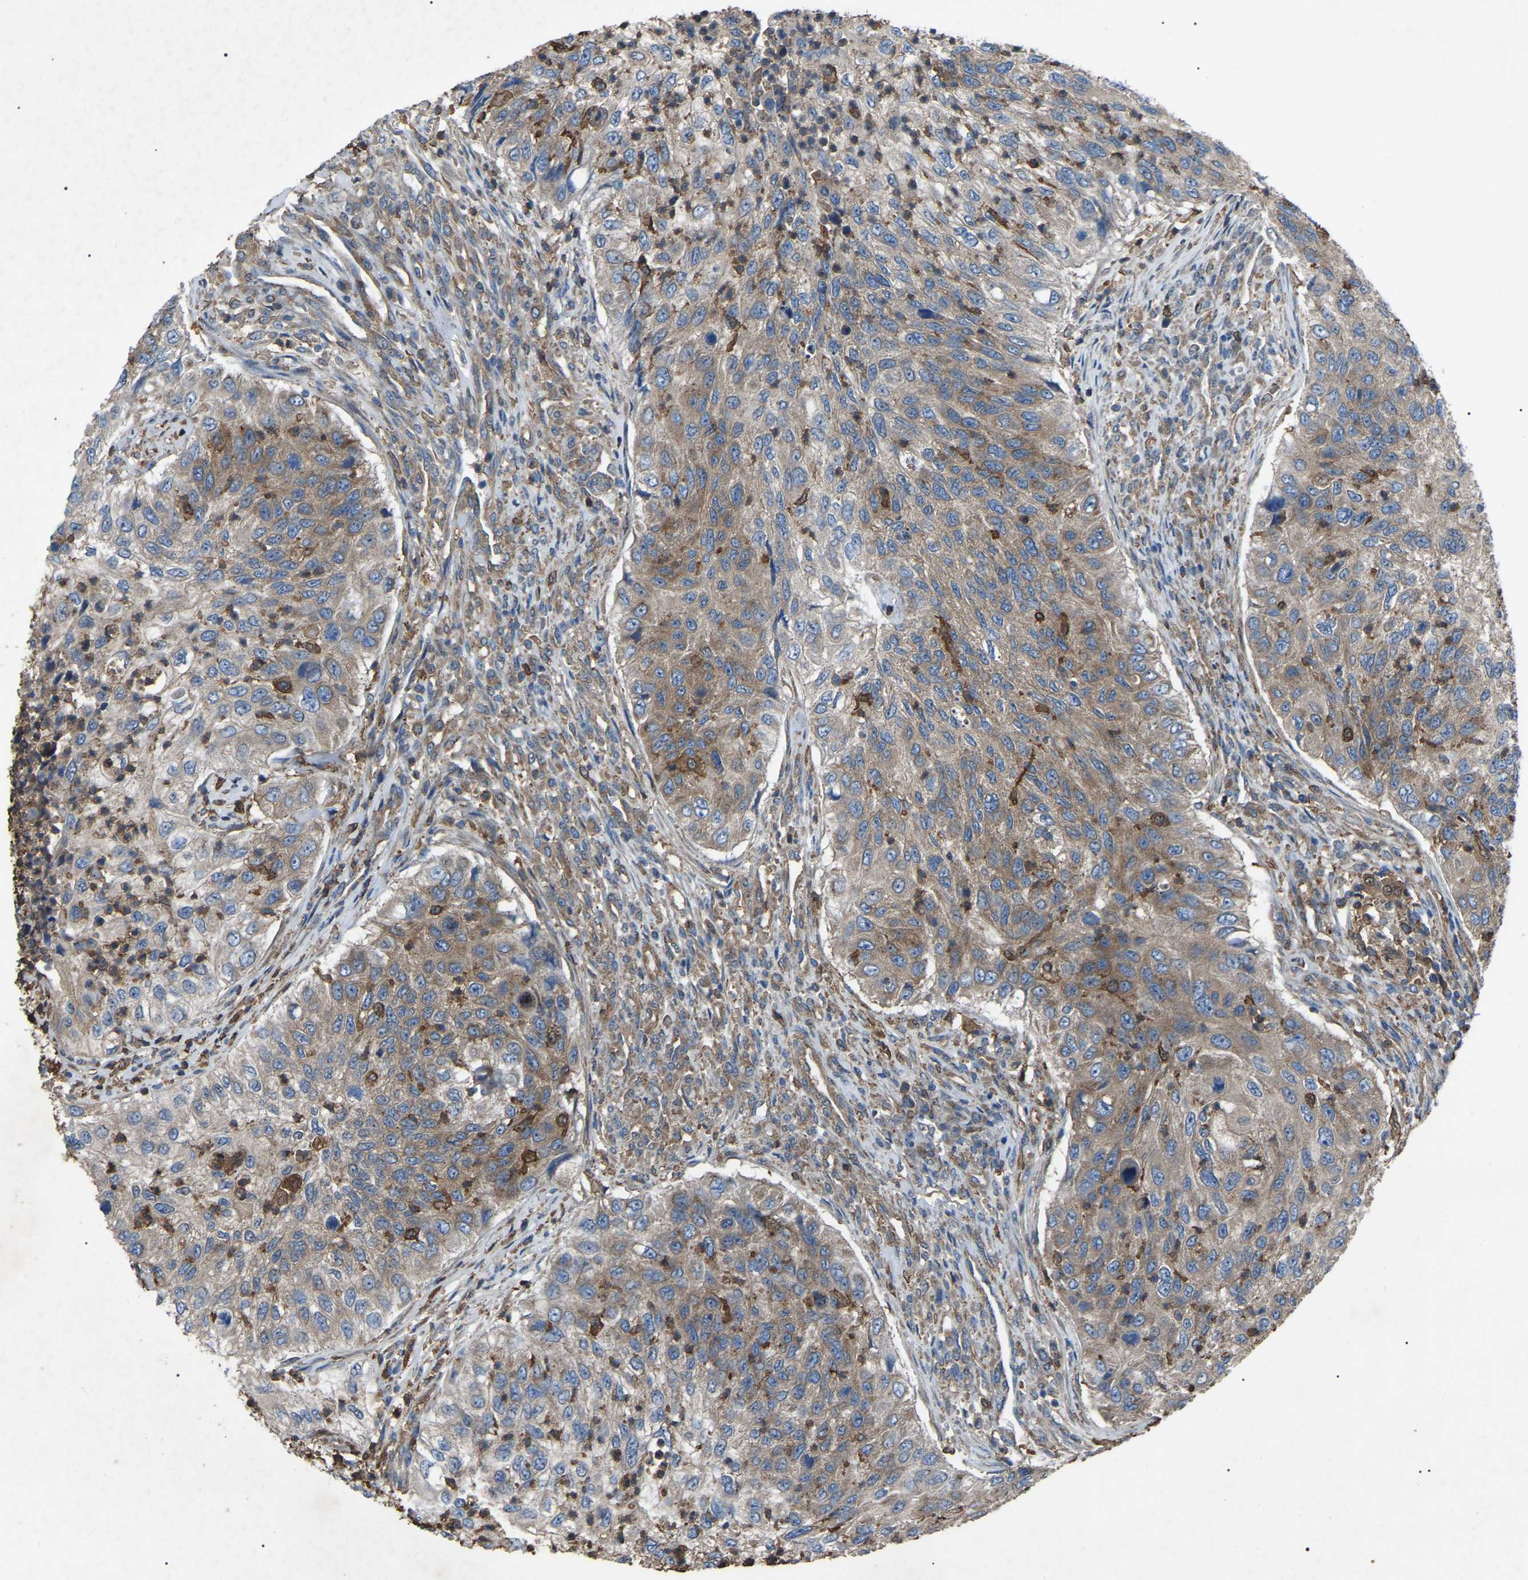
{"staining": {"intensity": "moderate", "quantity": ">75%", "location": "cytoplasmic/membranous"}, "tissue": "urothelial cancer", "cell_type": "Tumor cells", "image_type": "cancer", "snomed": [{"axis": "morphology", "description": "Urothelial carcinoma, High grade"}, {"axis": "topography", "description": "Urinary bladder"}], "caption": "The histopathology image displays immunohistochemical staining of high-grade urothelial carcinoma. There is moderate cytoplasmic/membranous staining is appreciated in about >75% of tumor cells.", "gene": "AIMP1", "patient": {"sex": "female", "age": 60}}